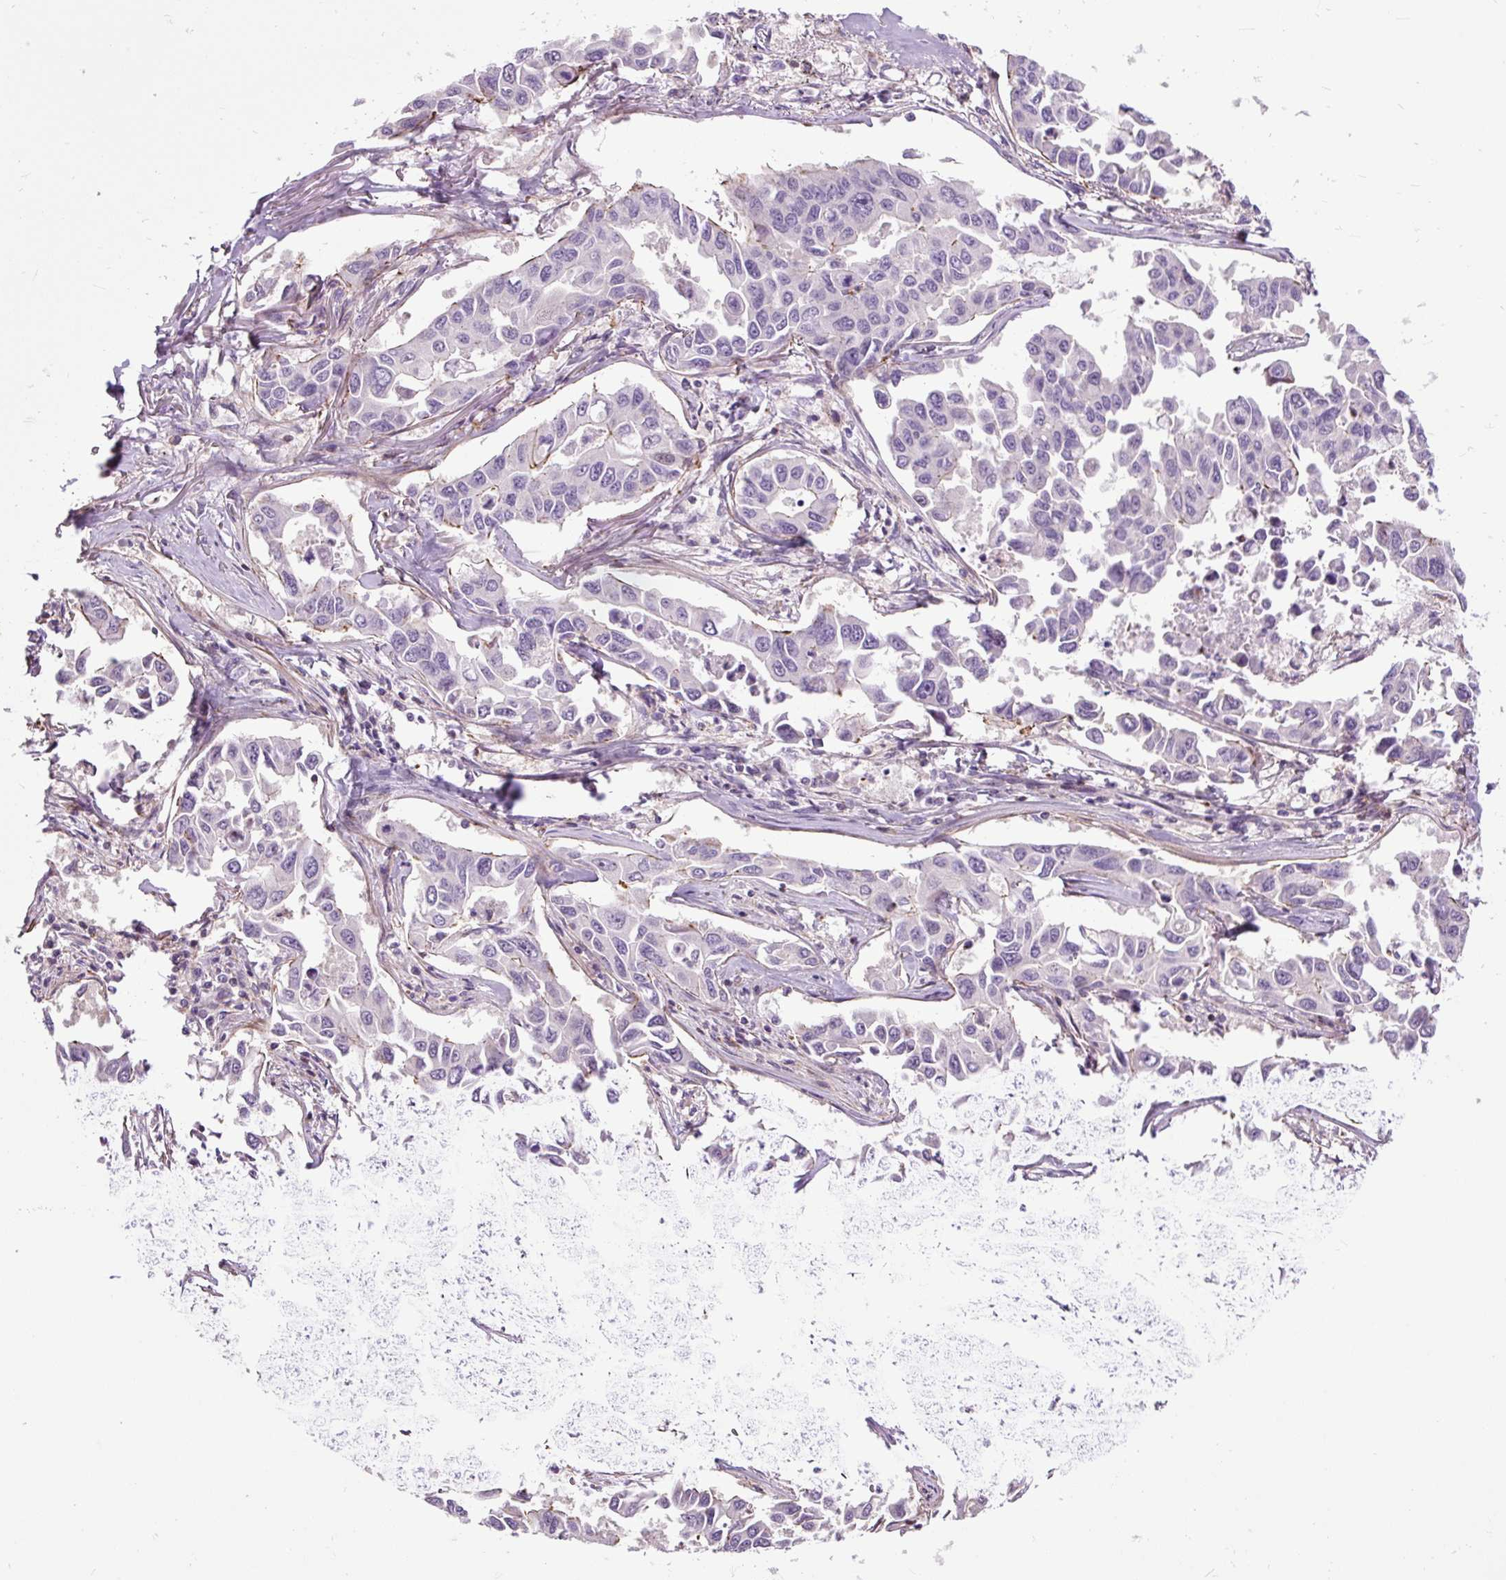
{"staining": {"intensity": "negative", "quantity": "none", "location": "none"}, "tissue": "lung cancer", "cell_type": "Tumor cells", "image_type": "cancer", "snomed": [{"axis": "morphology", "description": "Adenocarcinoma, NOS"}, {"axis": "topography", "description": "Lung"}], "caption": "This is an immunohistochemistry micrograph of lung adenocarcinoma. There is no expression in tumor cells.", "gene": "ZNF197", "patient": {"sex": "male", "age": 64}}